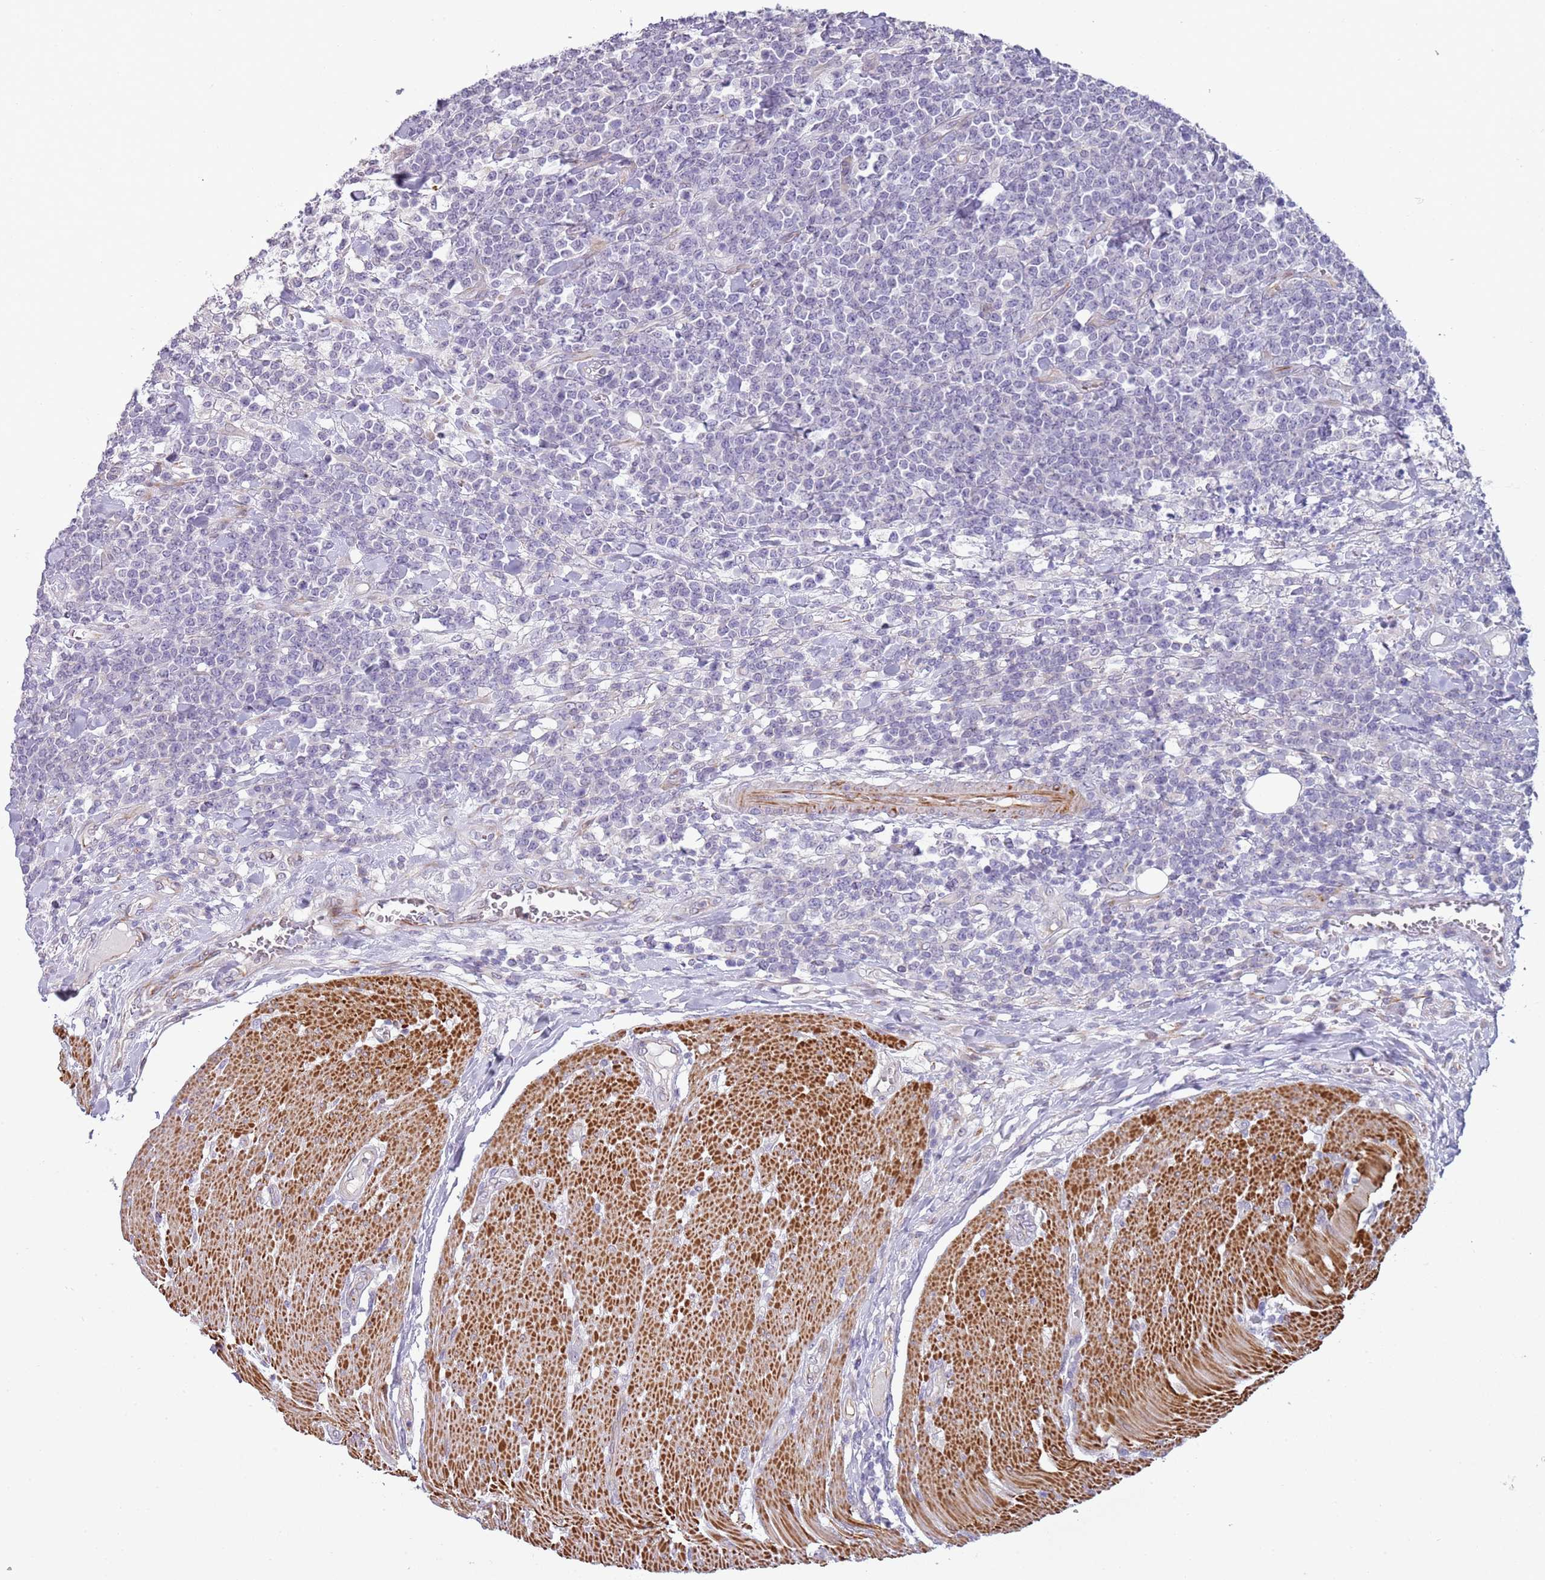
{"staining": {"intensity": "negative", "quantity": "none", "location": "none"}, "tissue": "lymphoma", "cell_type": "Tumor cells", "image_type": "cancer", "snomed": [{"axis": "morphology", "description": "Malignant lymphoma, non-Hodgkin's type, High grade"}, {"axis": "topography", "description": "Small intestine"}], "caption": "Immunohistochemistry (IHC) of human high-grade malignant lymphoma, non-Hodgkin's type shows no positivity in tumor cells.", "gene": "NBPF3", "patient": {"sex": "male", "age": 8}}